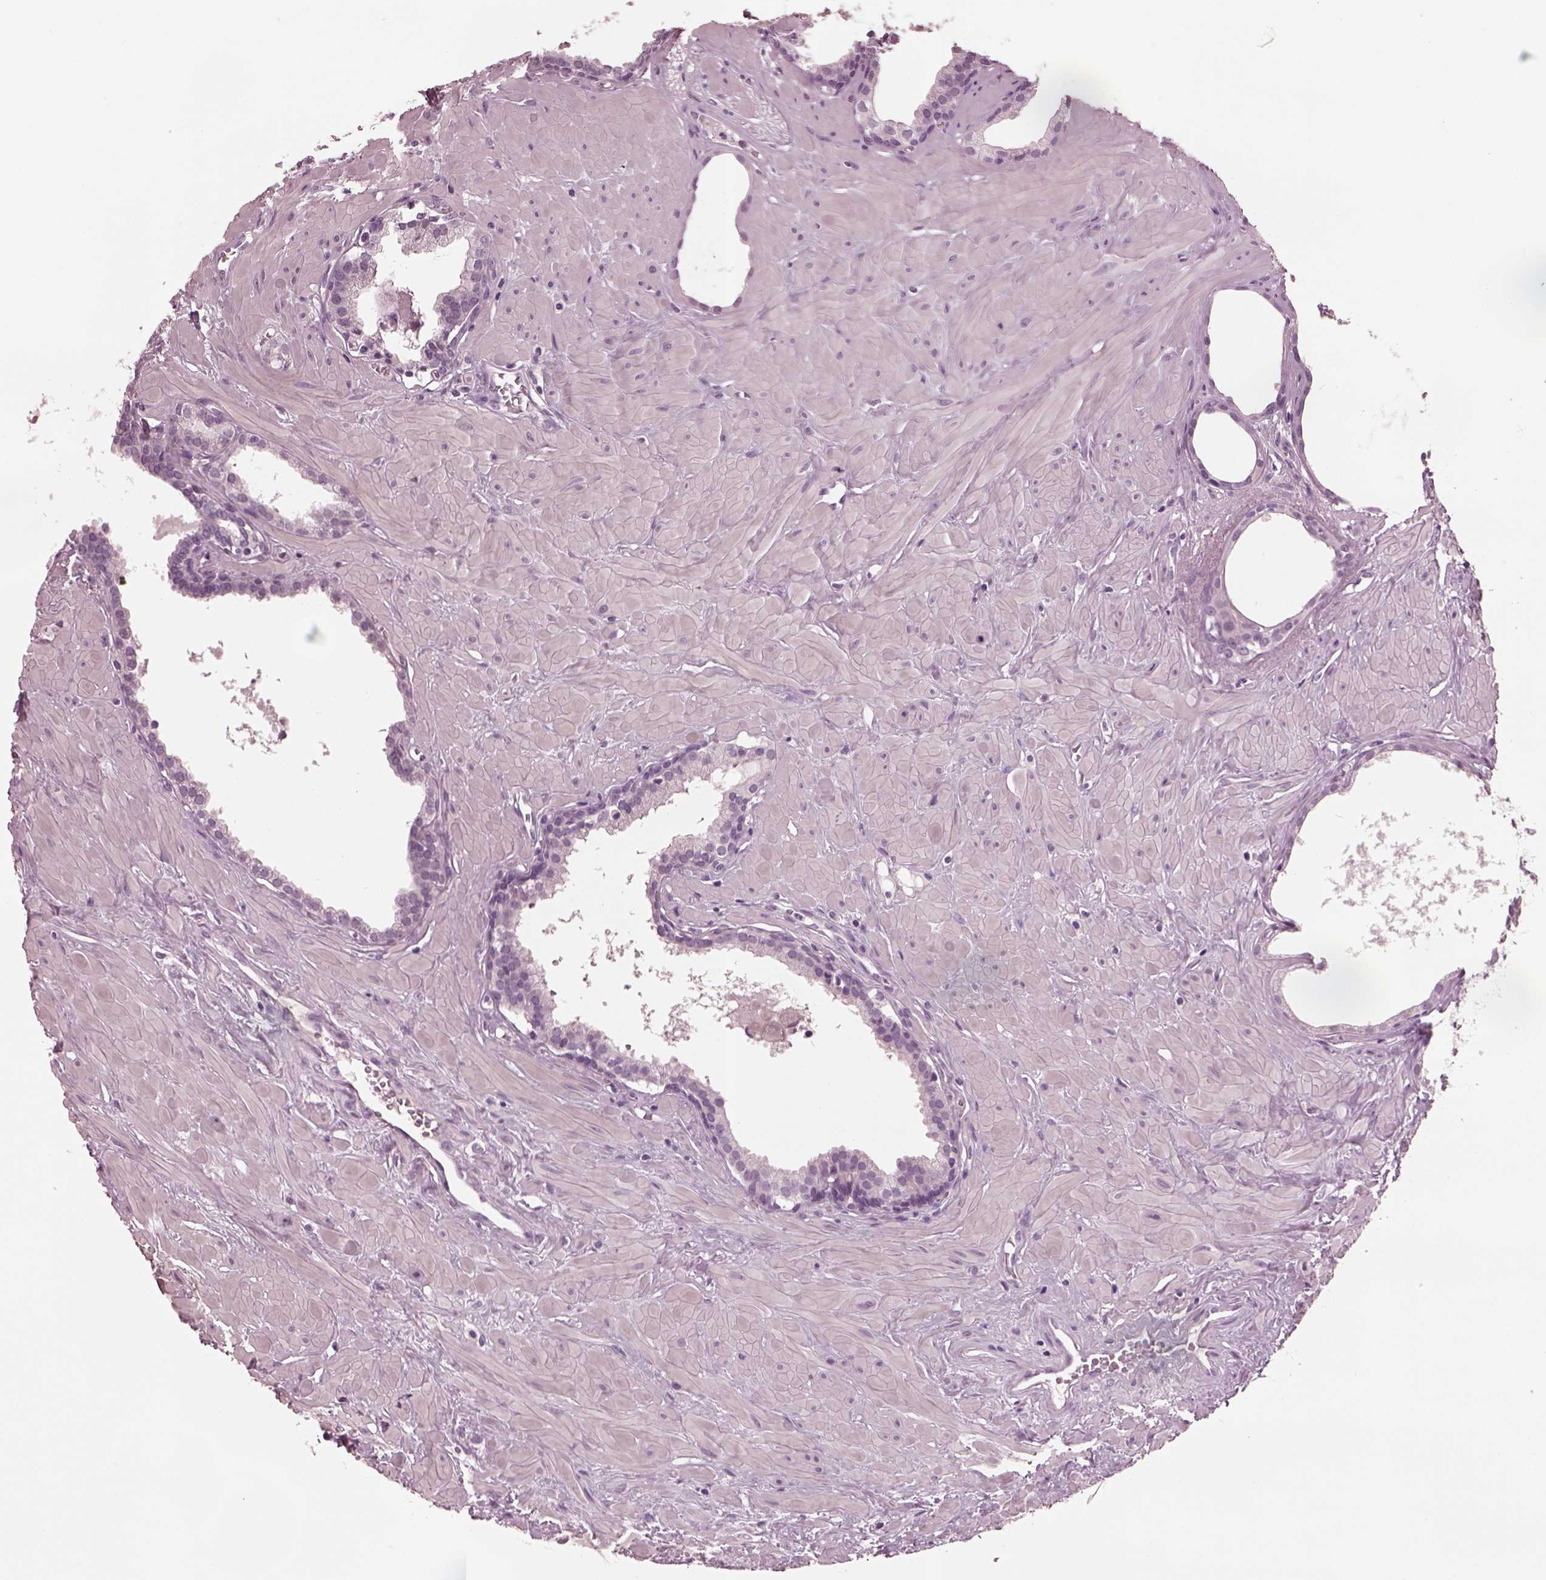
{"staining": {"intensity": "negative", "quantity": "none", "location": "none"}, "tissue": "prostate", "cell_type": "Glandular cells", "image_type": "normal", "snomed": [{"axis": "morphology", "description": "Normal tissue, NOS"}, {"axis": "topography", "description": "Prostate"}], "caption": "DAB immunohistochemical staining of unremarkable prostate shows no significant staining in glandular cells. Nuclei are stained in blue.", "gene": "SLC6A17", "patient": {"sex": "male", "age": 48}}